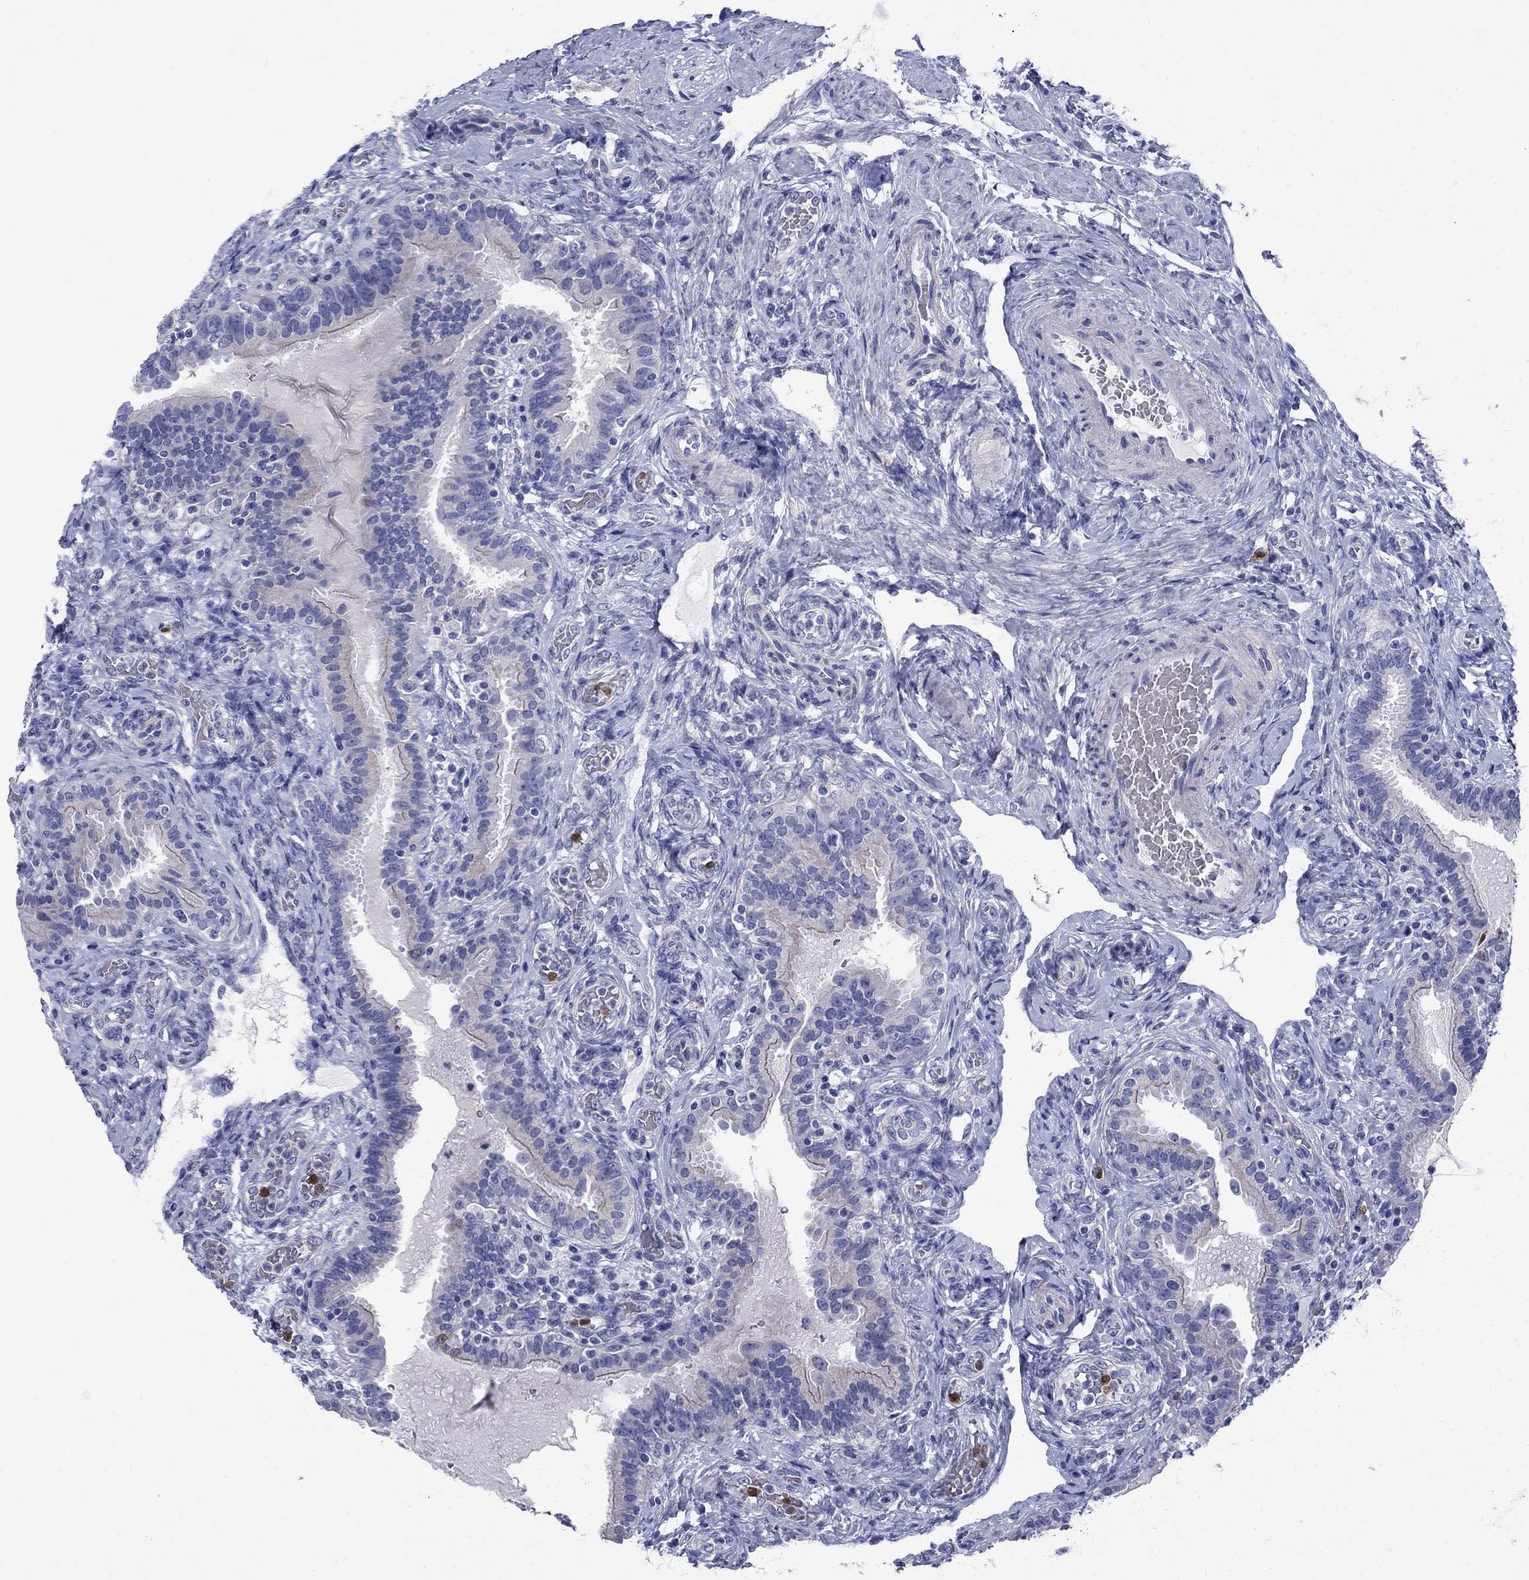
{"staining": {"intensity": "negative", "quantity": "none", "location": "none"}, "tissue": "fallopian tube", "cell_type": "Glandular cells", "image_type": "normal", "snomed": [{"axis": "morphology", "description": "Normal tissue, NOS"}, {"axis": "topography", "description": "Fallopian tube"}, {"axis": "topography", "description": "Ovary"}], "caption": "Immunohistochemistry photomicrograph of normal fallopian tube: human fallopian tube stained with DAB displays no significant protein staining in glandular cells. (DAB IHC, high magnification).", "gene": "SERPINB2", "patient": {"sex": "female", "age": 41}}